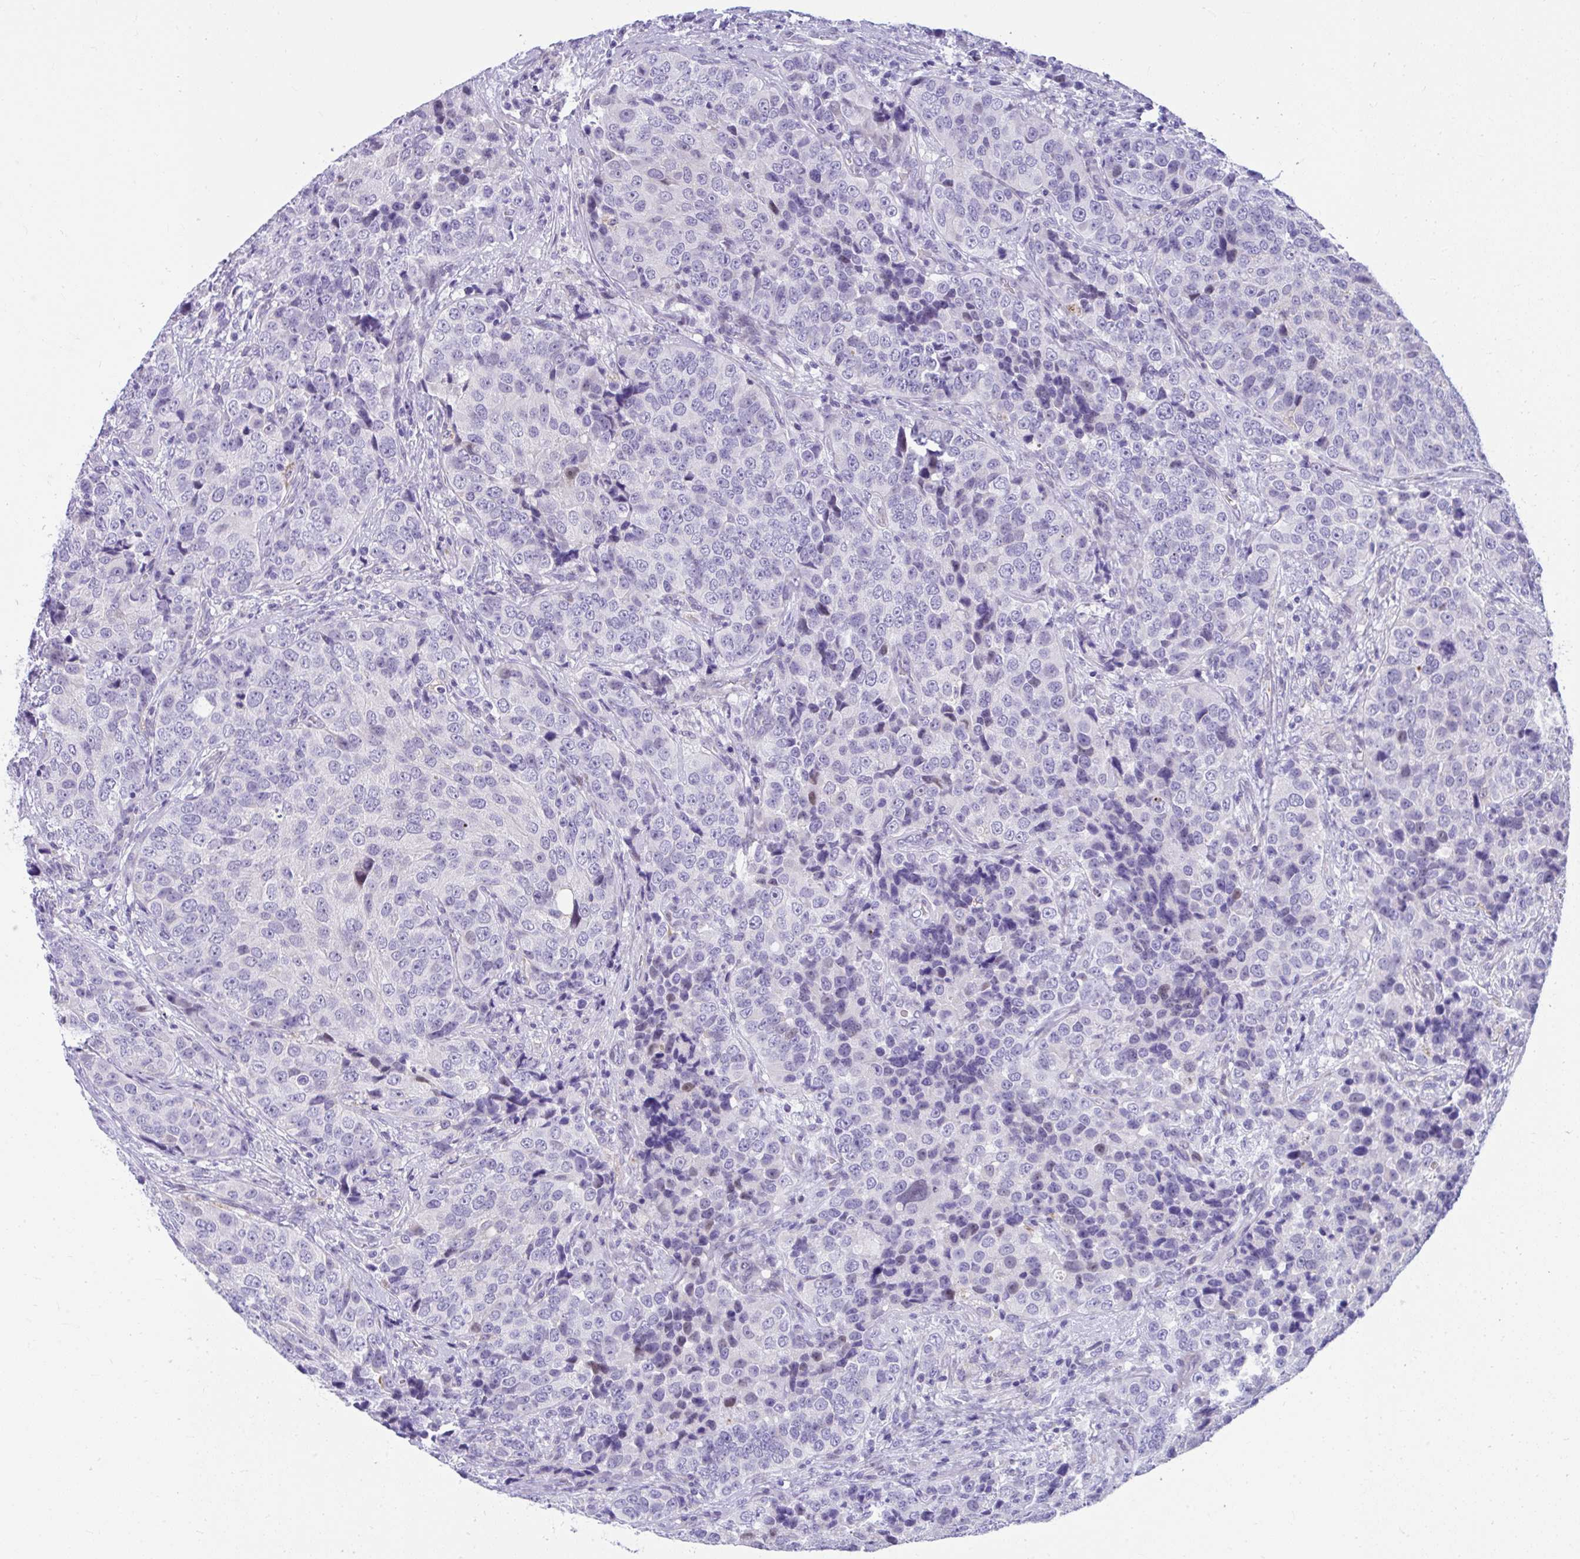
{"staining": {"intensity": "negative", "quantity": "none", "location": "none"}, "tissue": "urothelial cancer", "cell_type": "Tumor cells", "image_type": "cancer", "snomed": [{"axis": "morphology", "description": "Urothelial carcinoma, NOS"}, {"axis": "topography", "description": "Urinary bladder"}], "caption": "An immunohistochemistry photomicrograph of transitional cell carcinoma is shown. There is no staining in tumor cells of transitional cell carcinoma.", "gene": "ISL1", "patient": {"sex": "male", "age": 52}}